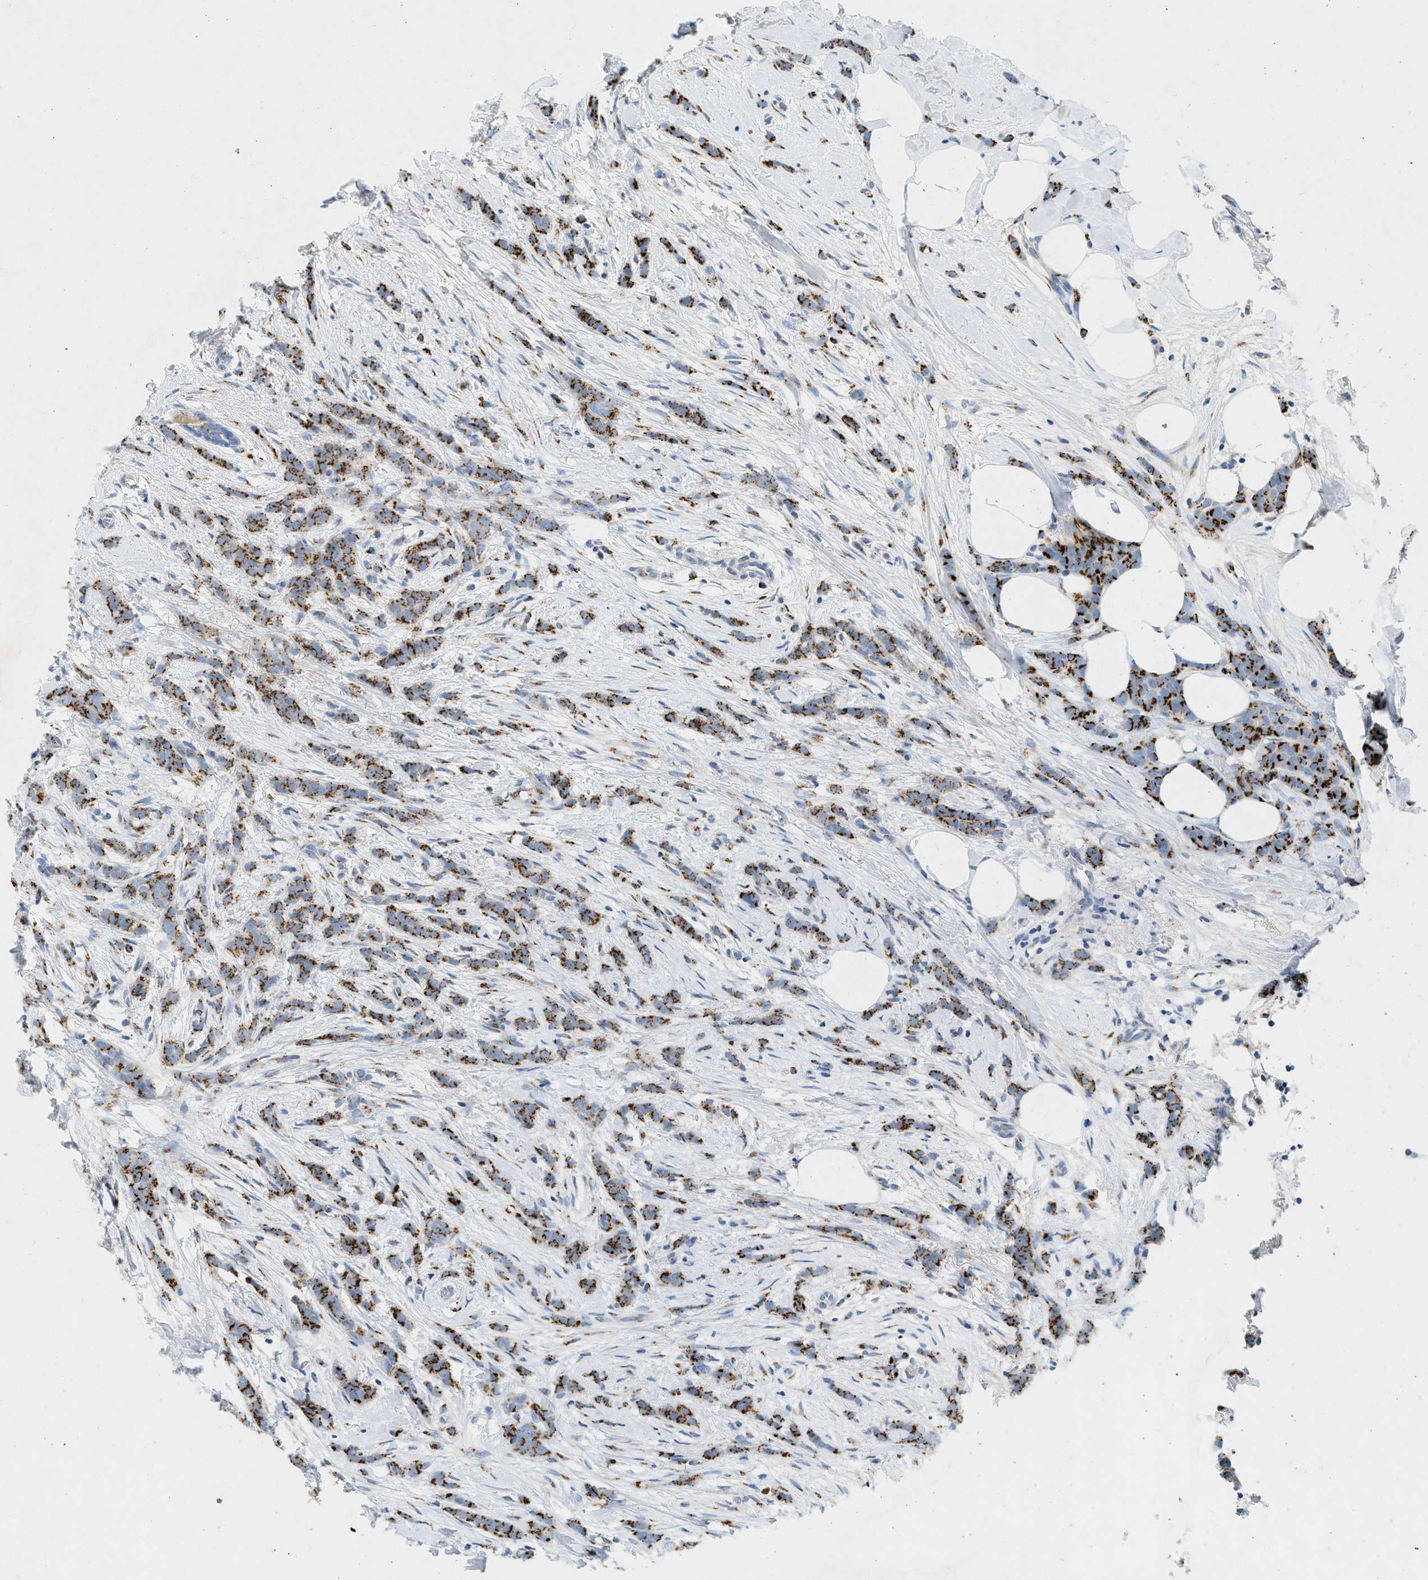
{"staining": {"intensity": "strong", "quantity": "25%-75%", "location": "cytoplasmic/membranous"}, "tissue": "breast cancer", "cell_type": "Tumor cells", "image_type": "cancer", "snomed": [{"axis": "morphology", "description": "Lobular carcinoma, in situ"}, {"axis": "morphology", "description": "Lobular carcinoma"}, {"axis": "topography", "description": "Breast"}], "caption": "Brown immunohistochemical staining in breast cancer displays strong cytoplasmic/membranous staining in approximately 25%-75% of tumor cells. (IHC, brightfield microscopy, high magnification).", "gene": "ENTPD4", "patient": {"sex": "female", "age": 41}}